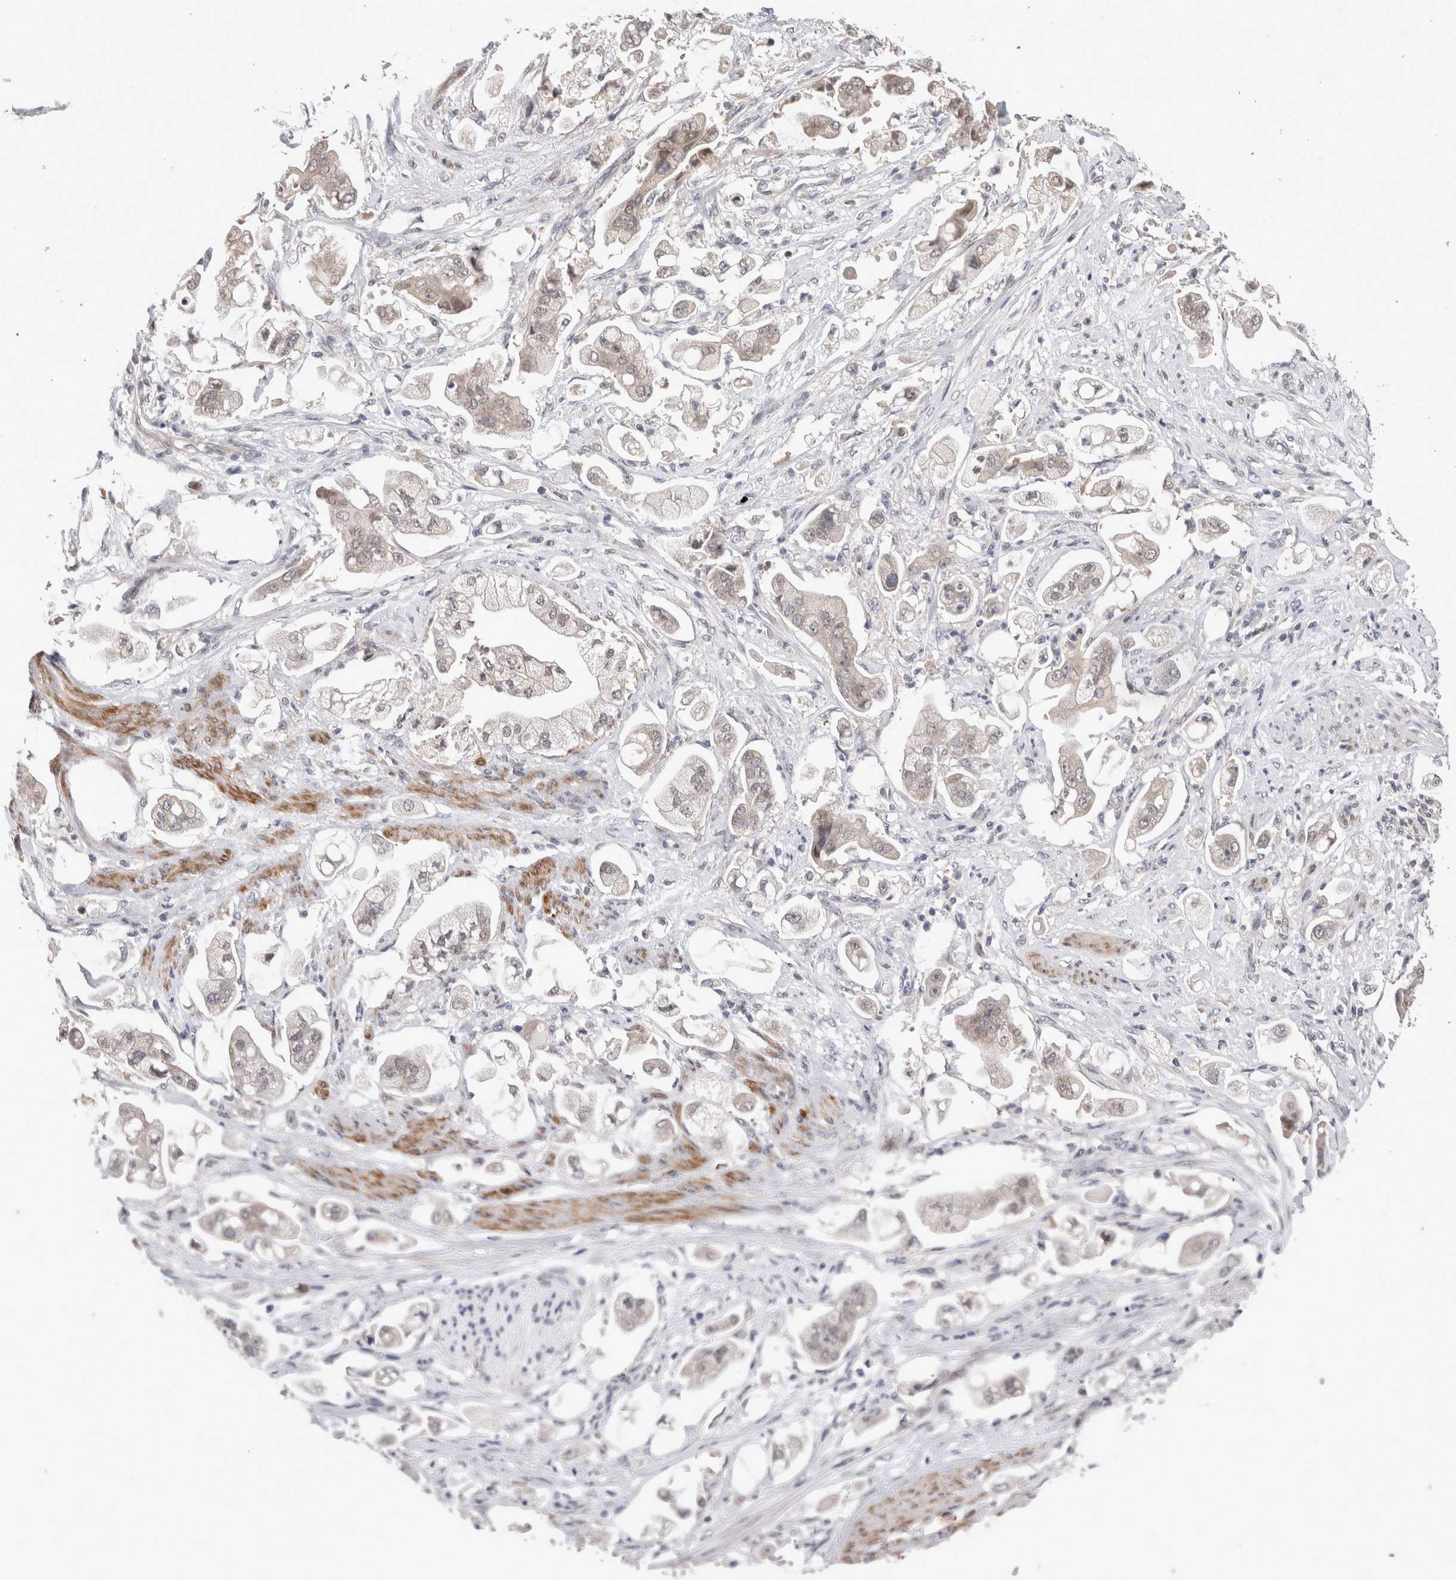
{"staining": {"intensity": "weak", "quantity": "<25%", "location": "cytoplasmic/membranous"}, "tissue": "stomach cancer", "cell_type": "Tumor cells", "image_type": "cancer", "snomed": [{"axis": "morphology", "description": "Adenocarcinoma, NOS"}, {"axis": "topography", "description": "Stomach"}], "caption": "Immunohistochemical staining of human stomach cancer displays no significant staining in tumor cells. The staining is performed using DAB (3,3'-diaminobenzidine) brown chromogen with nuclei counter-stained in using hematoxylin.", "gene": "CRYBG1", "patient": {"sex": "male", "age": 62}}